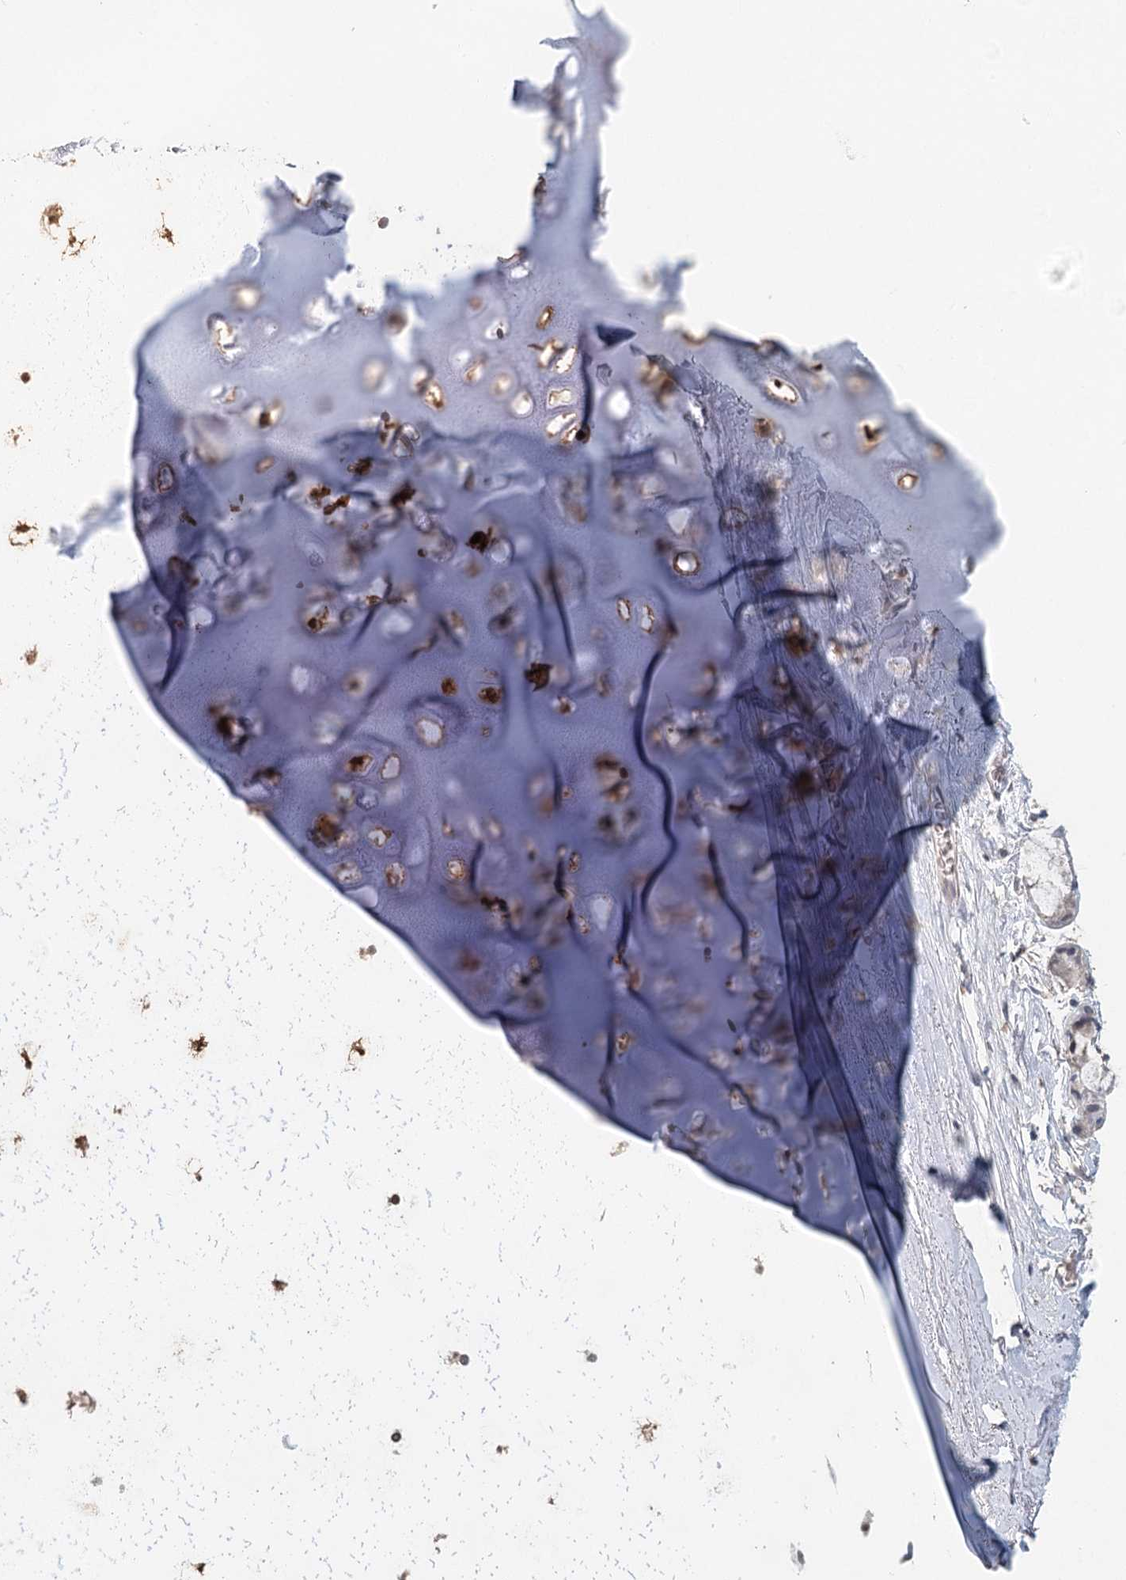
{"staining": {"intensity": "moderate", "quantity": "<25%", "location": "nuclear"}, "tissue": "adipose tissue", "cell_type": "Adipocytes", "image_type": "normal", "snomed": [{"axis": "morphology", "description": "Normal tissue, NOS"}, {"axis": "topography", "description": "Lymph node"}, {"axis": "topography", "description": "Bronchus"}], "caption": "This image displays immunohistochemistry (IHC) staining of normal human adipose tissue, with low moderate nuclear expression in about <25% of adipocytes.", "gene": "ADK", "patient": {"sex": "male", "age": 63}}